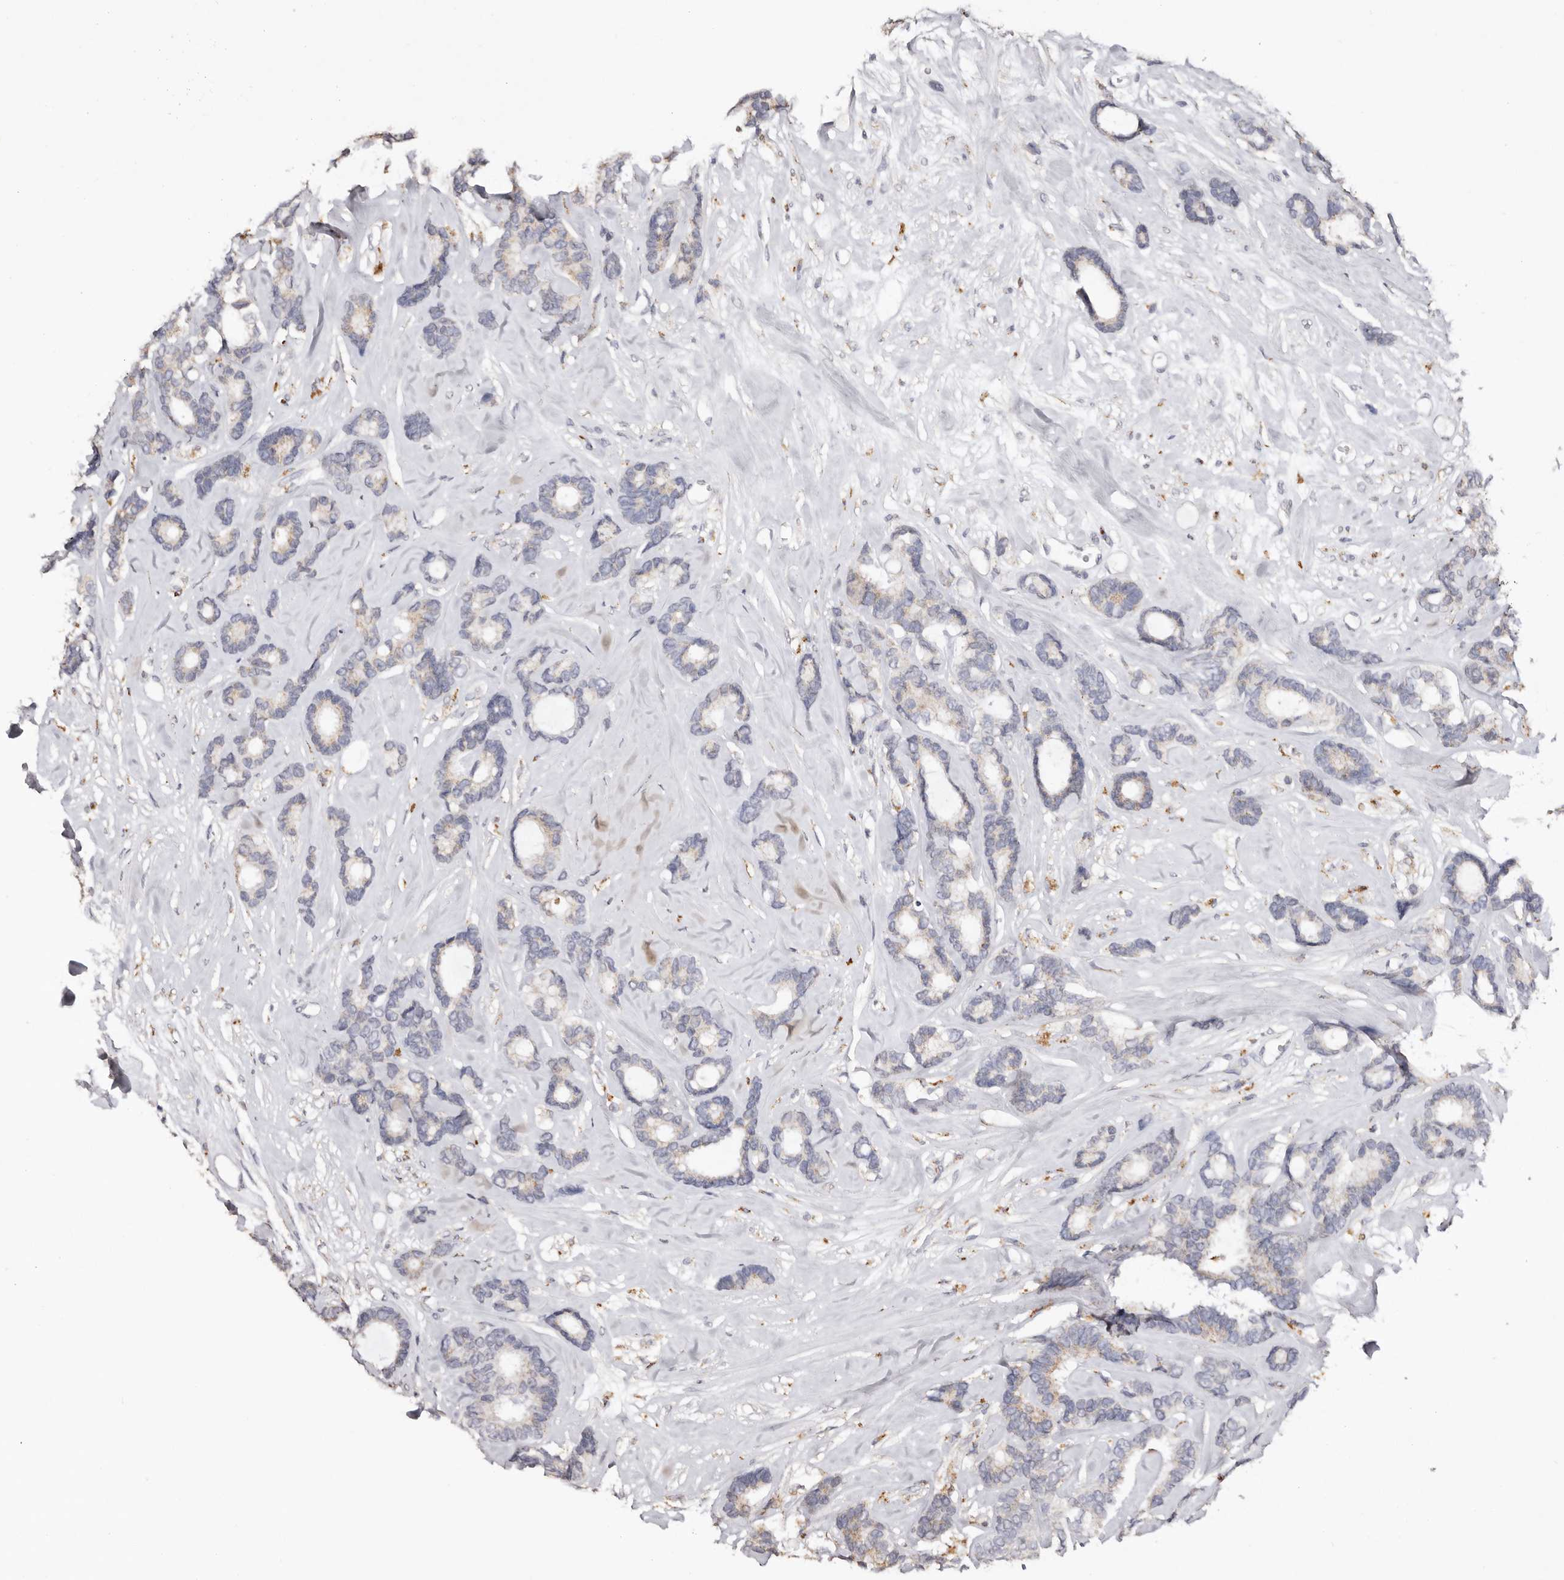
{"staining": {"intensity": "weak", "quantity": "<25%", "location": "cytoplasmic/membranous"}, "tissue": "breast cancer", "cell_type": "Tumor cells", "image_type": "cancer", "snomed": [{"axis": "morphology", "description": "Duct carcinoma"}, {"axis": "topography", "description": "Breast"}], "caption": "Human breast cancer stained for a protein using immunohistochemistry reveals no positivity in tumor cells.", "gene": "LGALS7B", "patient": {"sex": "female", "age": 87}}